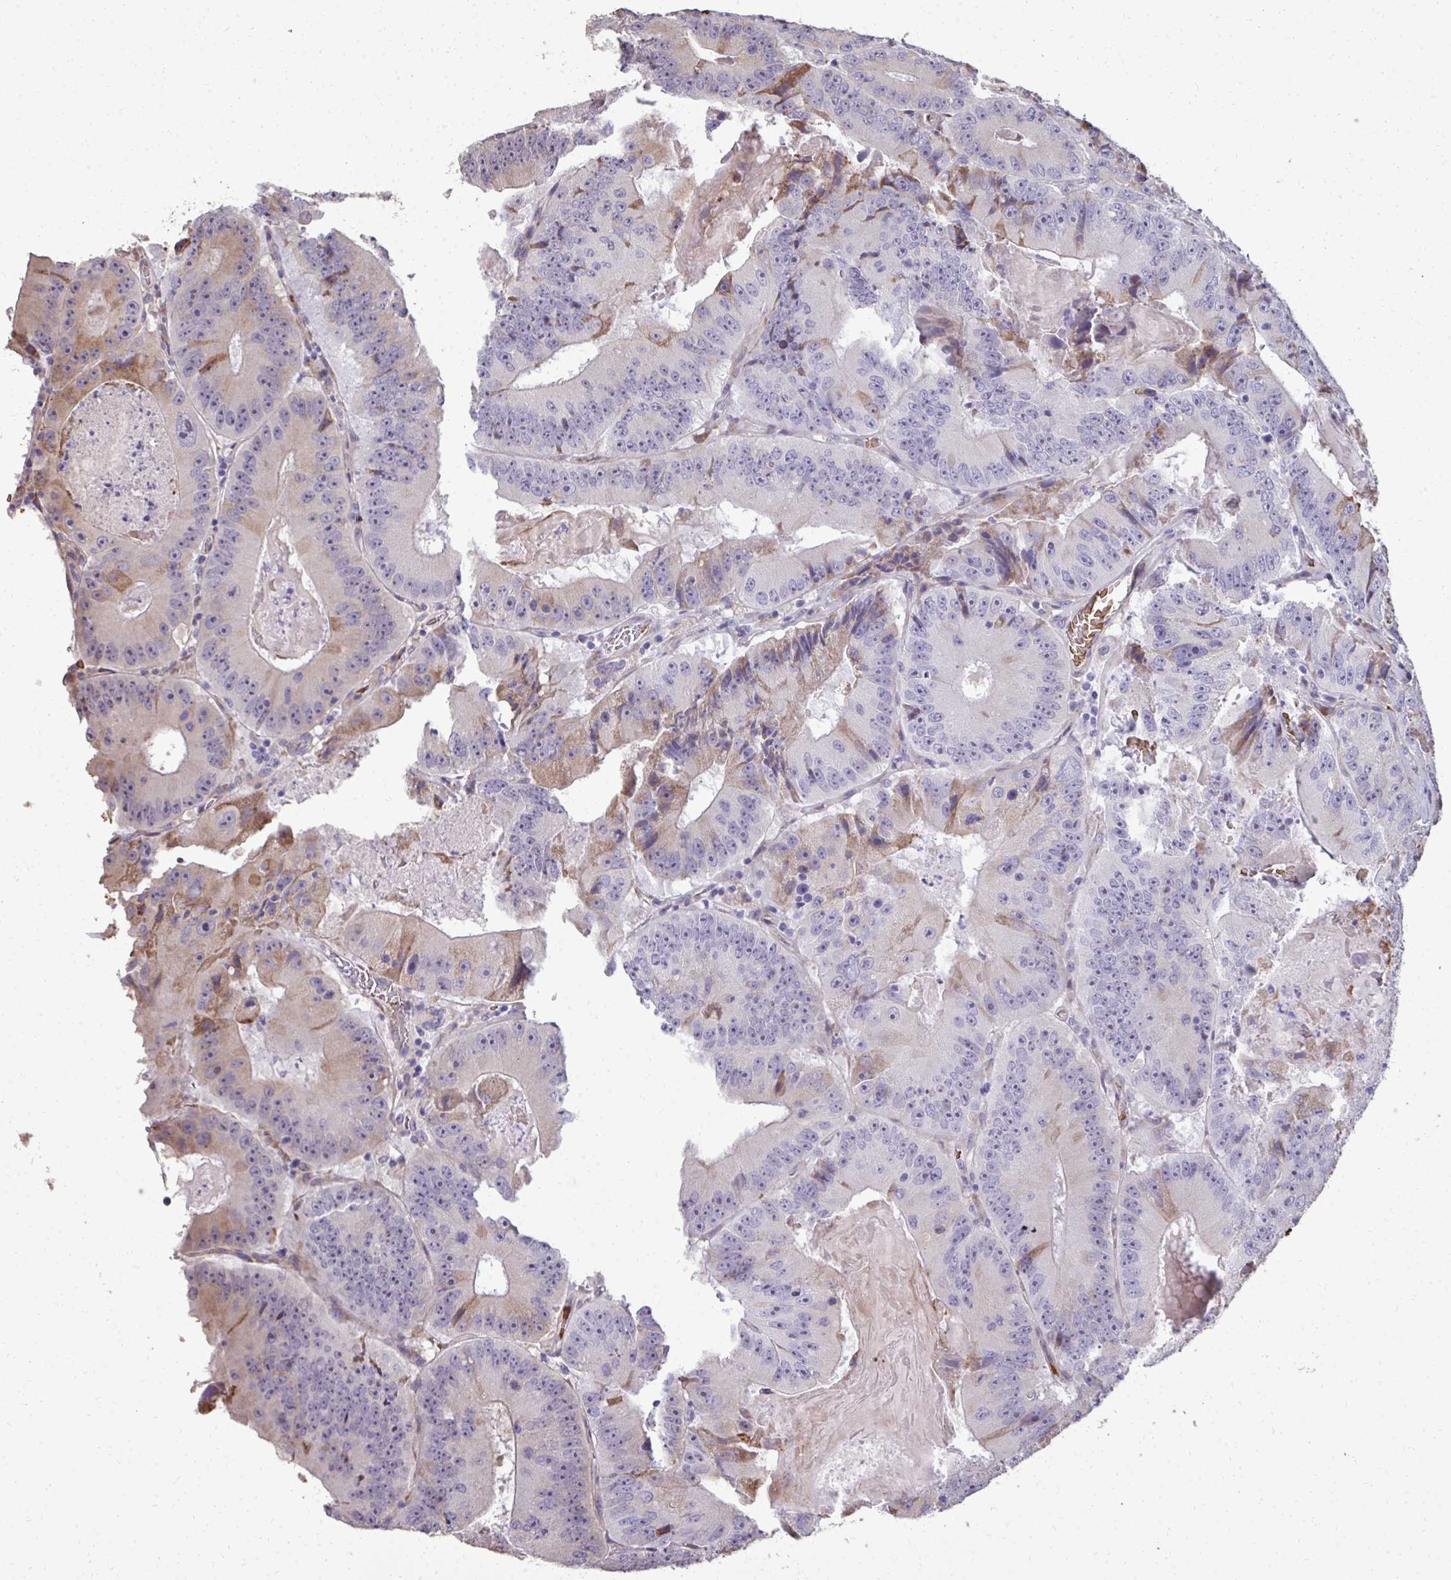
{"staining": {"intensity": "weak", "quantity": "<25%", "location": "cytoplasmic/membranous"}, "tissue": "colorectal cancer", "cell_type": "Tumor cells", "image_type": "cancer", "snomed": [{"axis": "morphology", "description": "Adenocarcinoma, NOS"}, {"axis": "topography", "description": "Colon"}], "caption": "This is a image of IHC staining of adenocarcinoma (colorectal), which shows no expression in tumor cells.", "gene": "FIBCD1", "patient": {"sex": "female", "age": 86}}